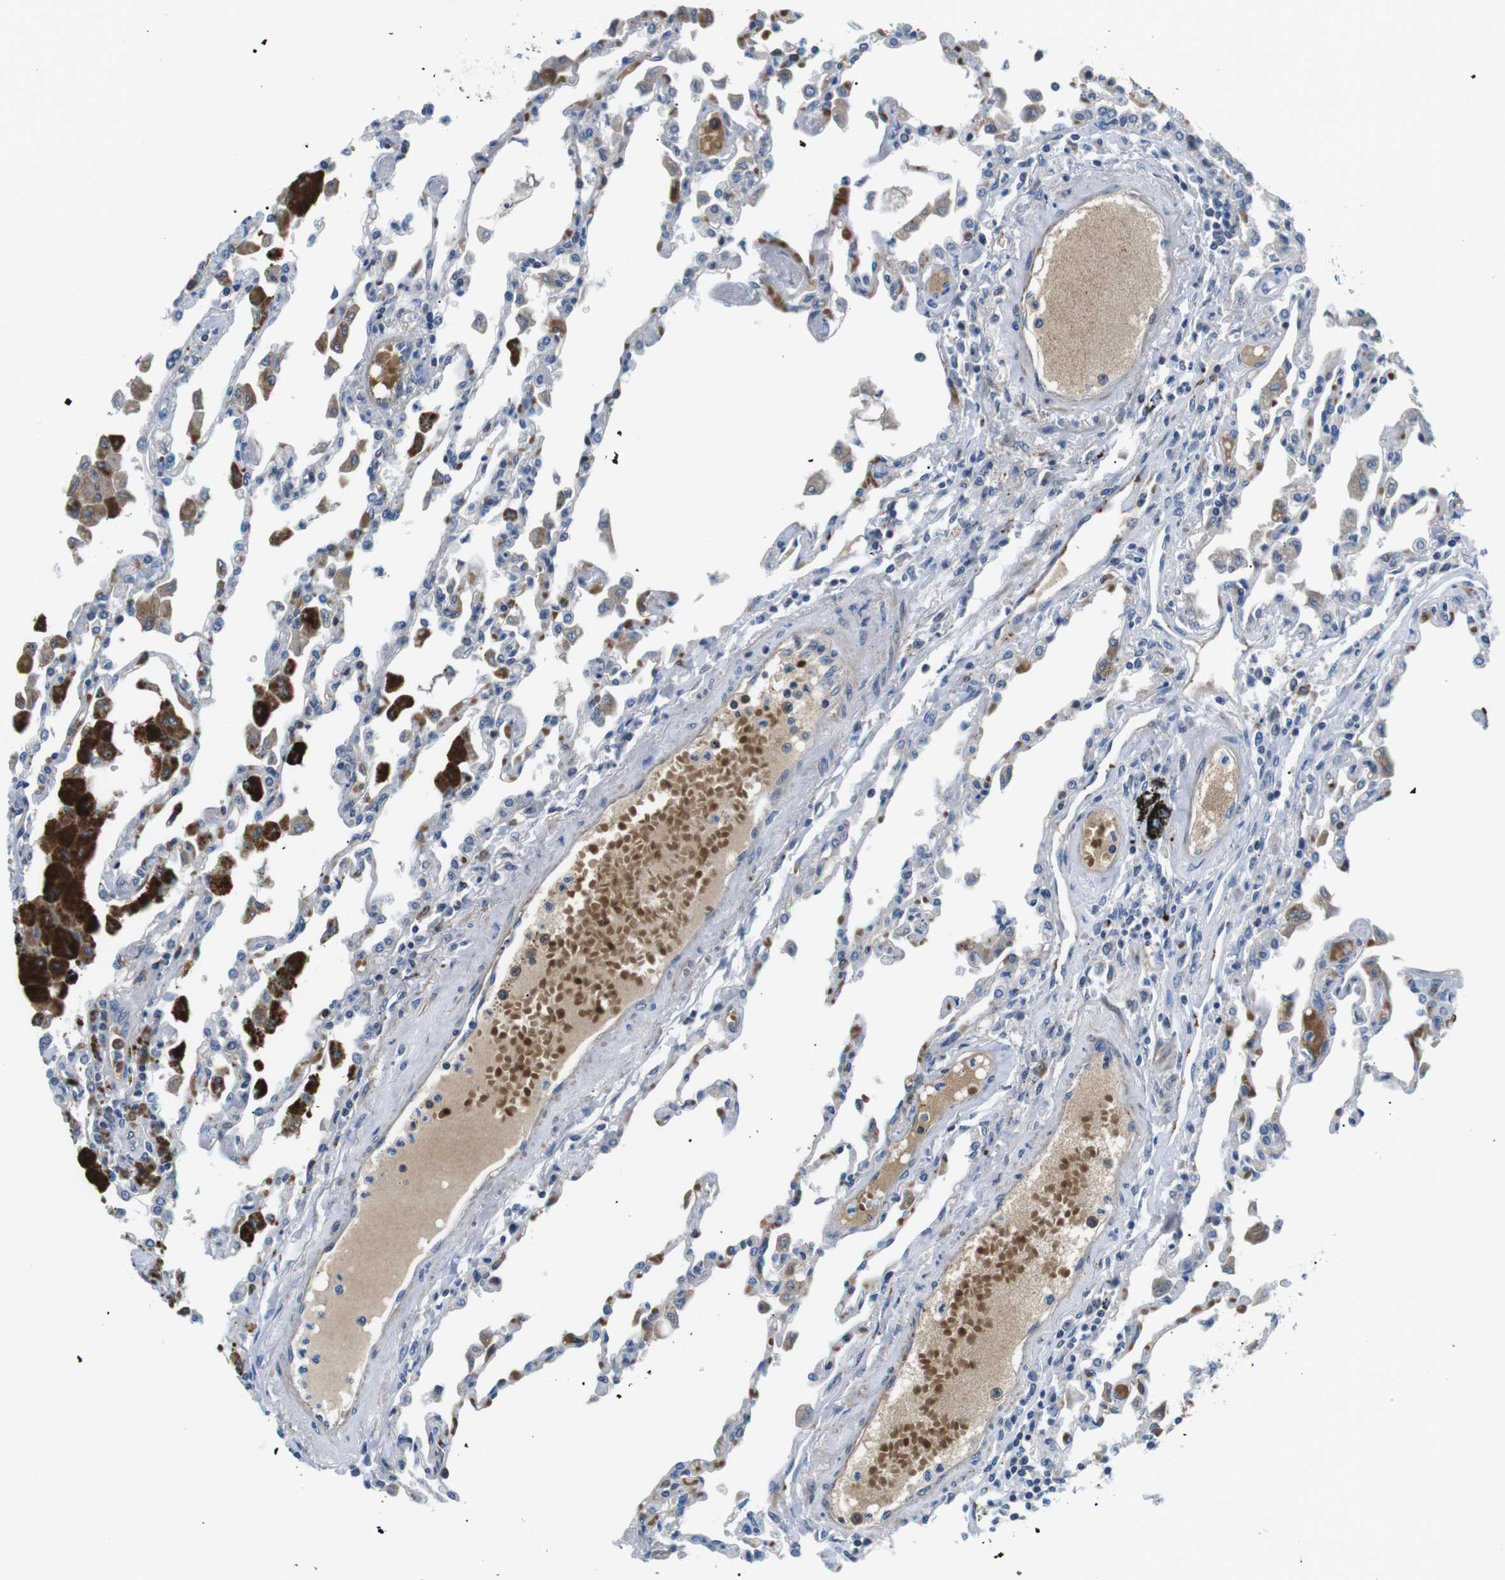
{"staining": {"intensity": "negative", "quantity": "none", "location": "none"}, "tissue": "lung", "cell_type": "Alveolar cells", "image_type": "normal", "snomed": [{"axis": "morphology", "description": "Normal tissue, NOS"}, {"axis": "topography", "description": "Bronchus"}, {"axis": "topography", "description": "Lung"}], "caption": "Photomicrograph shows no significant protein positivity in alveolar cells of benign lung. Brightfield microscopy of immunohistochemistry (IHC) stained with DAB (brown) and hematoxylin (blue), captured at high magnification.", "gene": "WSCD1", "patient": {"sex": "female", "age": 49}}